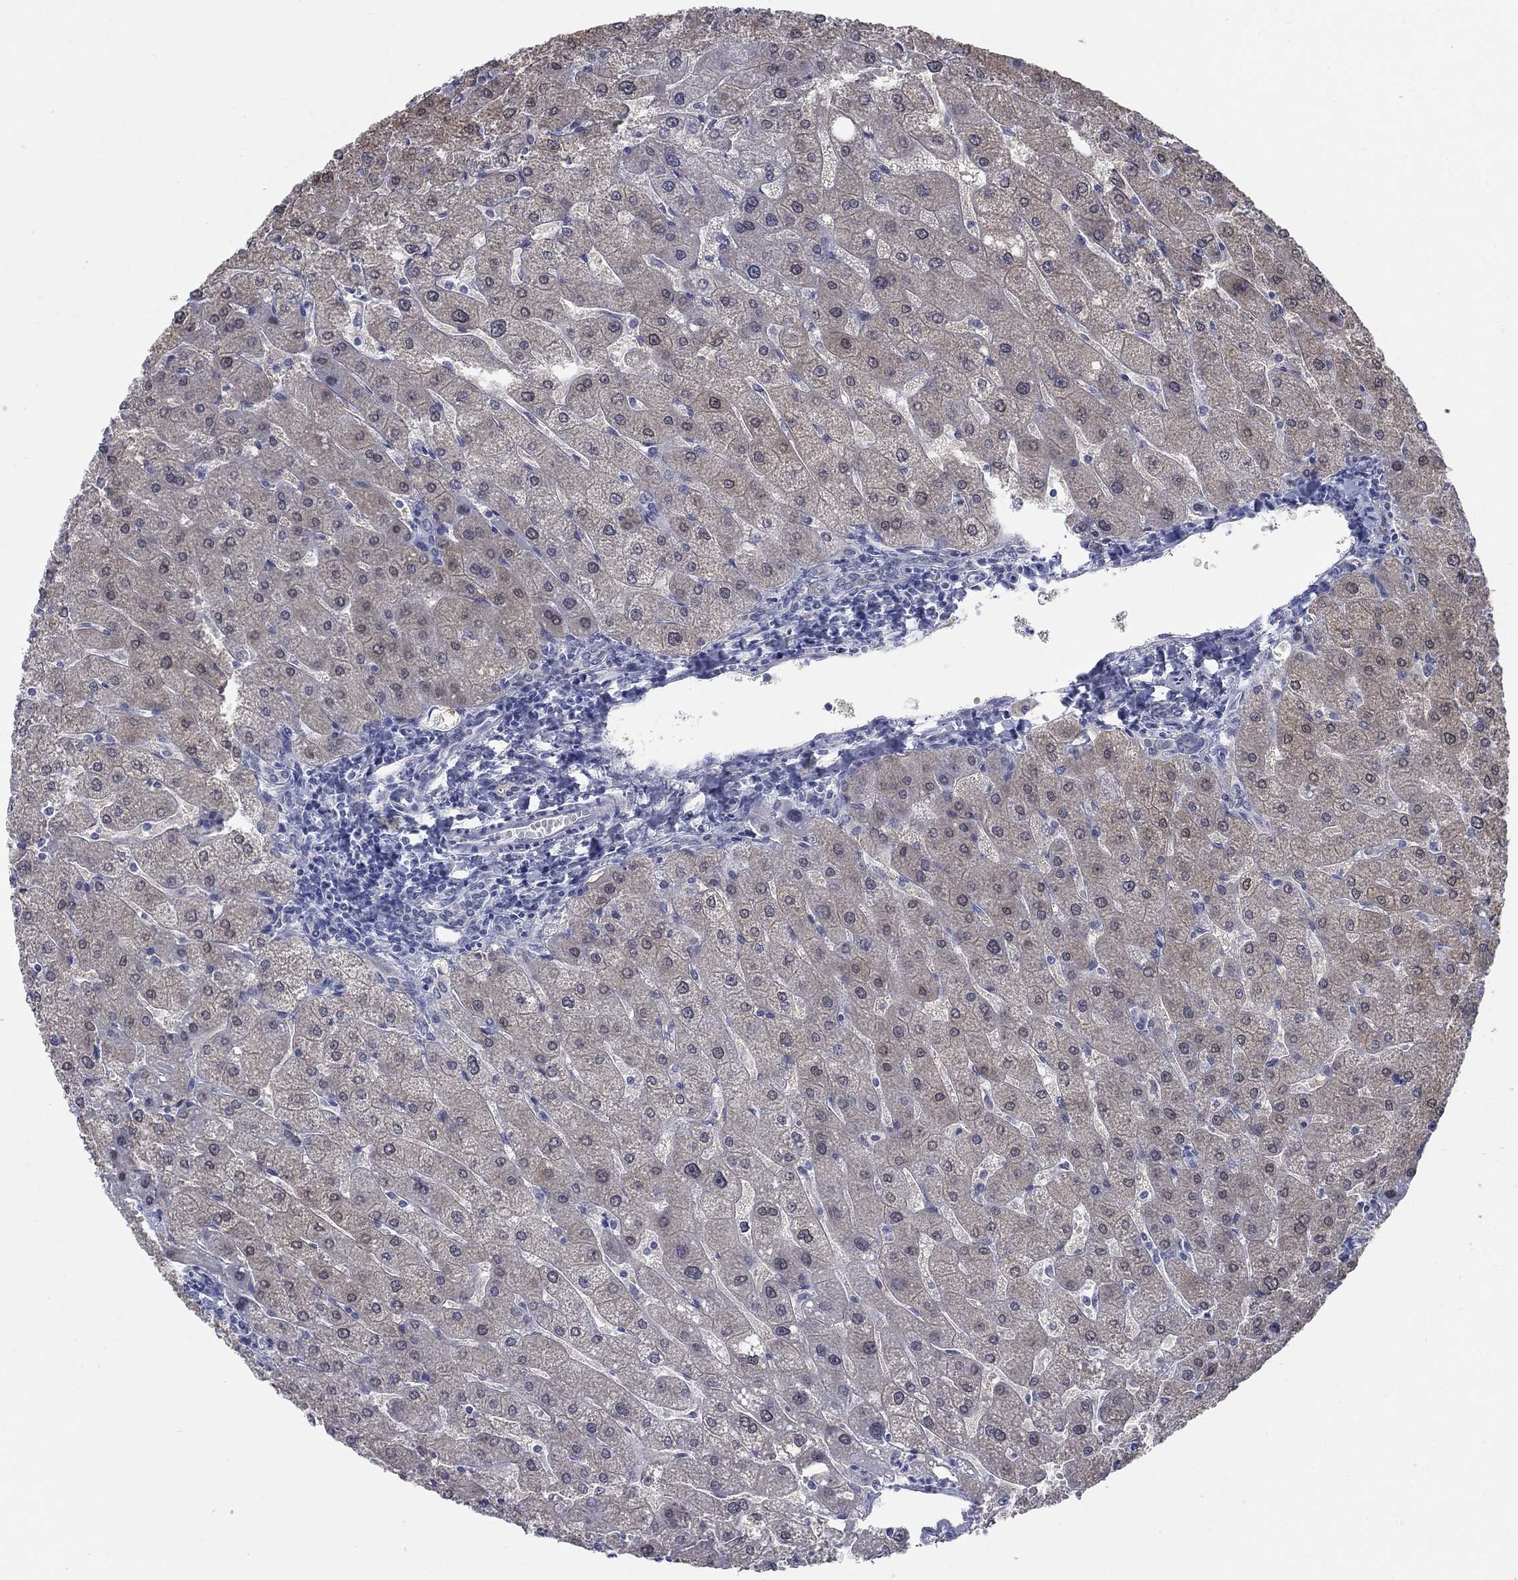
{"staining": {"intensity": "negative", "quantity": "none", "location": "none"}, "tissue": "liver", "cell_type": "Cholangiocytes", "image_type": "normal", "snomed": [{"axis": "morphology", "description": "Normal tissue, NOS"}, {"axis": "topography", "description": "Liver"}], "caption": "A photomicrograph of liver stained for a protein shows no brown staining in cholangiocytes. The staining was performed using DAB (3,3'-diaminobenzidine) to visualize the protein expression in brown, while the nuclei were stained in blue with hematoxylin (Magnification: 20x).", "gene": "ATP6V1G2", "patient": {"sex": "male", "age": 67}}